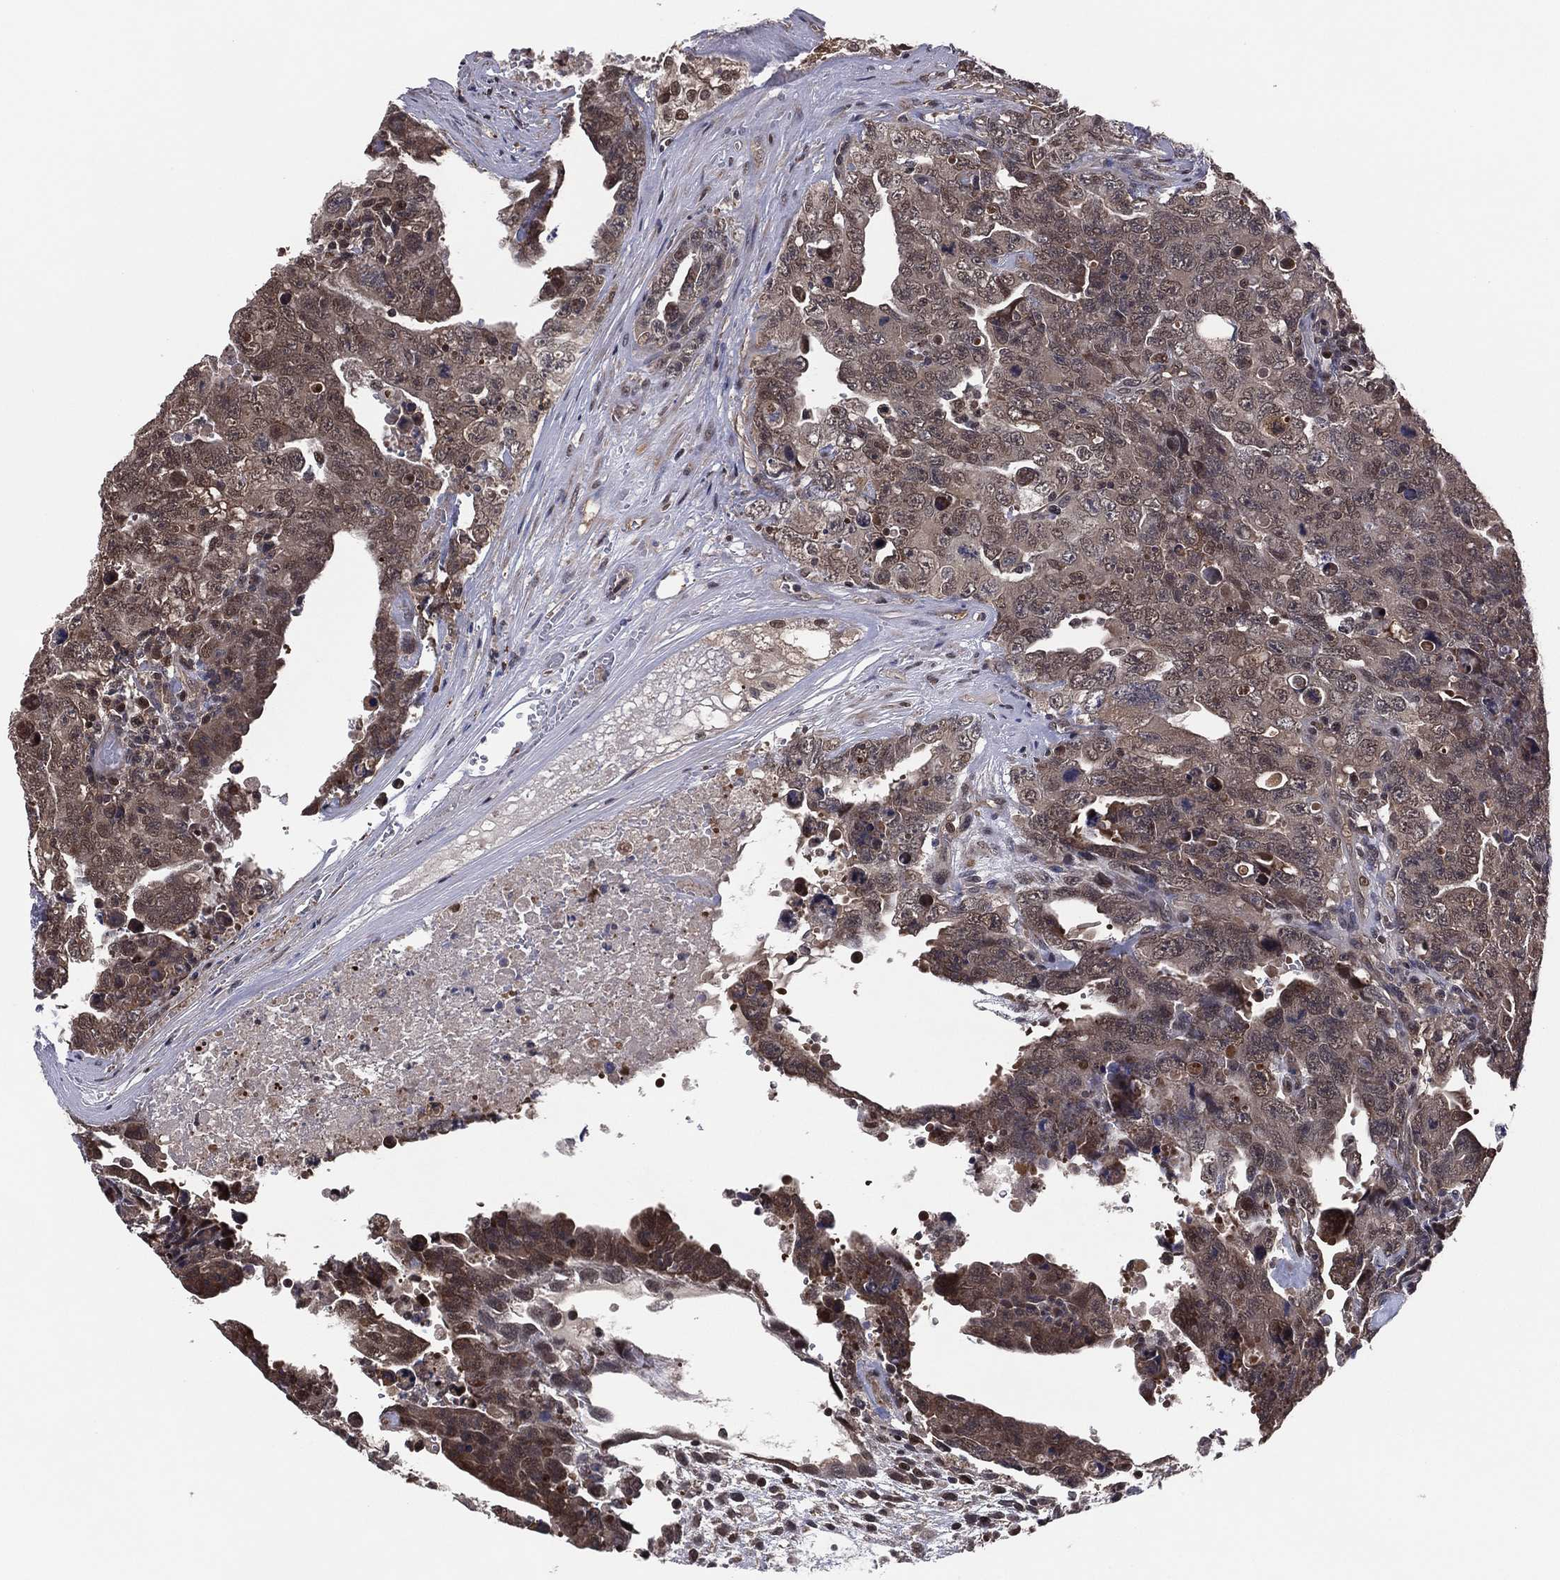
{"staining": {"intensity": "moderate", "quantity": ">75%", "location": "cytoplasmic/membranous"}, "tissue": "testis cancer", "cell_type": "Tumor cells", "image_type": "cancer", "snomed": [{"axis": "morphology", "description": "Carcinoma, Embryonal, NOS"}, {"axis": "topography", "description": "Testis"}], "caption": "Human testis cancer stained with a brown dye shows moderate cytoplasmic/membranous positive expression in about >75% of tumor cells.", "gene": "ICOSLG", "patient": {"sex": "male", "age": 24}}